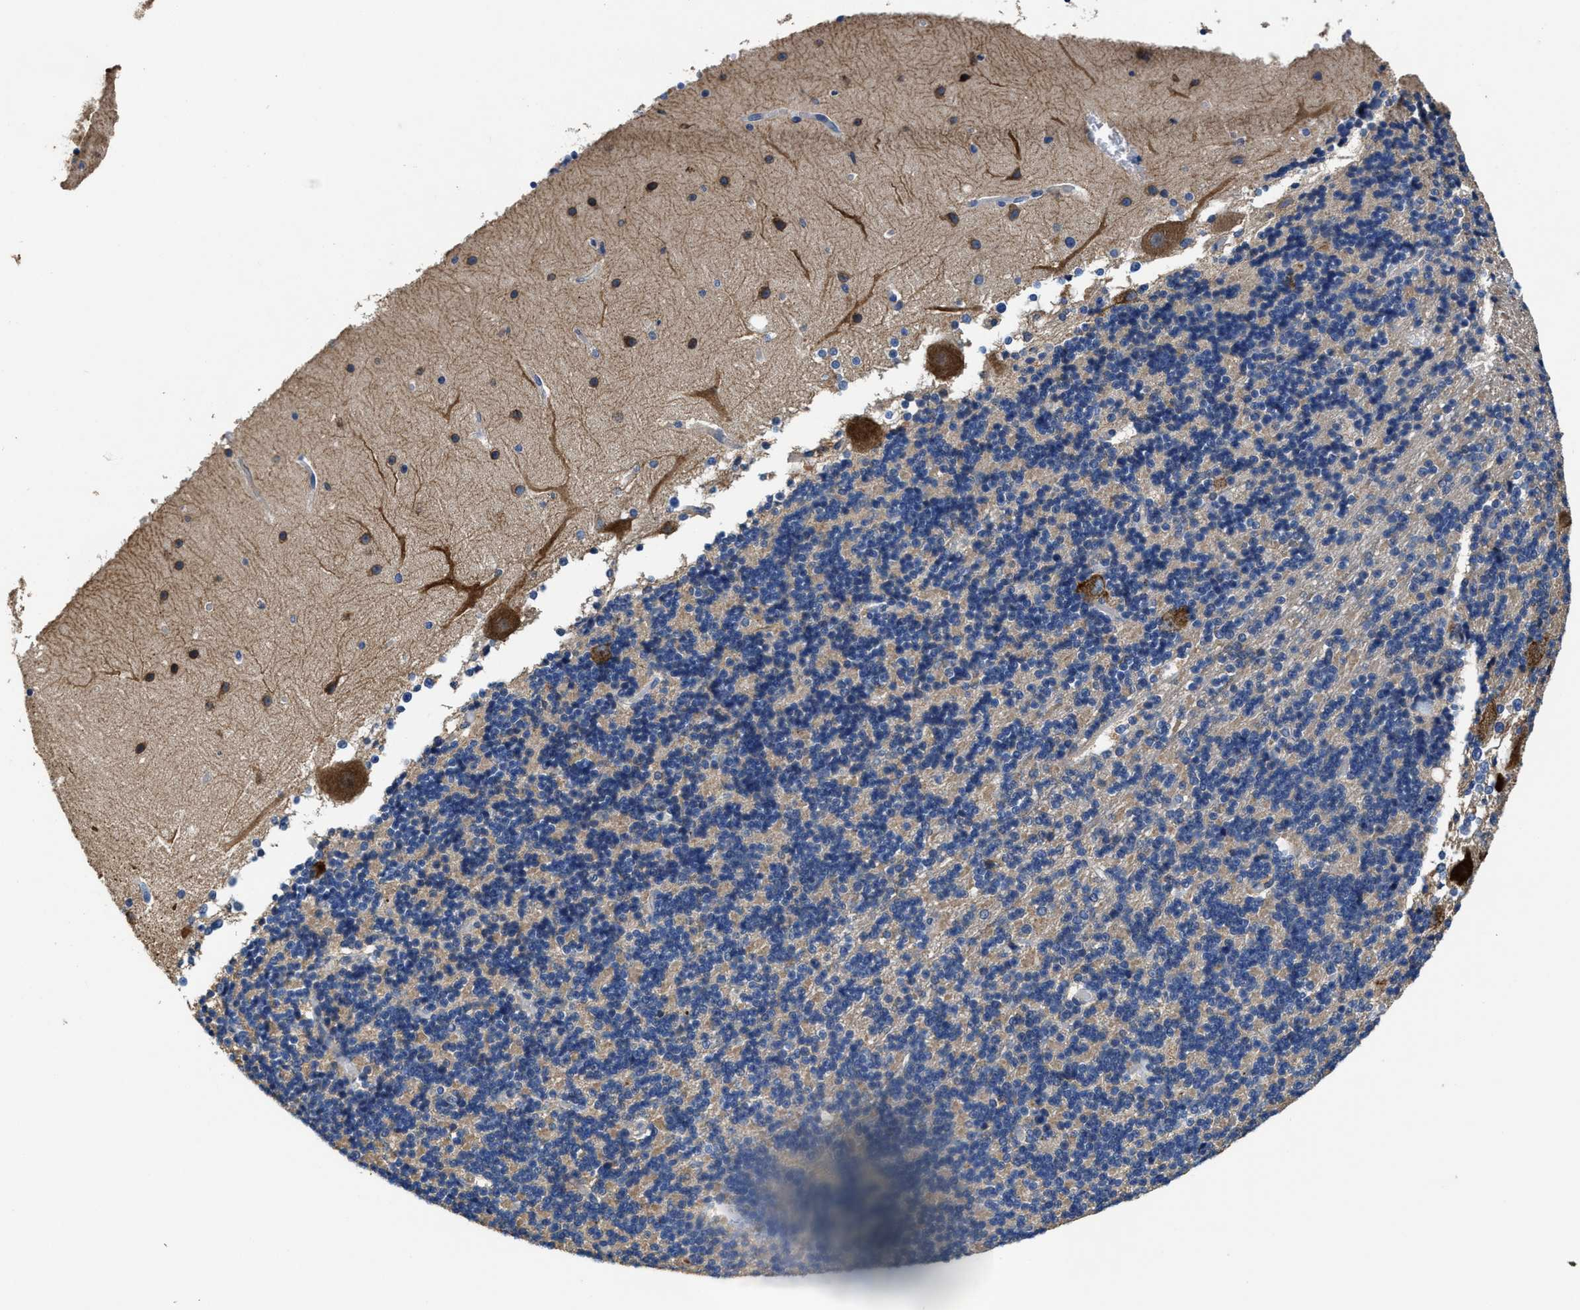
{"staining": {"intensity": "negative", "quantity": "none", "location": "none"}, "tissue": "cerebellum", "cell_type": "Cells in granular layer", "image_type": "normal", "snomed": [{"axis": "morphology", "description": "Normal tissue, NOS"}, {"axis": "topography", "description": "Cerebellum"}], "caption": "The image demonstrates no staining of cells in granular layer in benign cerebellum.", "gene": "PEG10", "patient": {"sex": "female", "age": 19}}